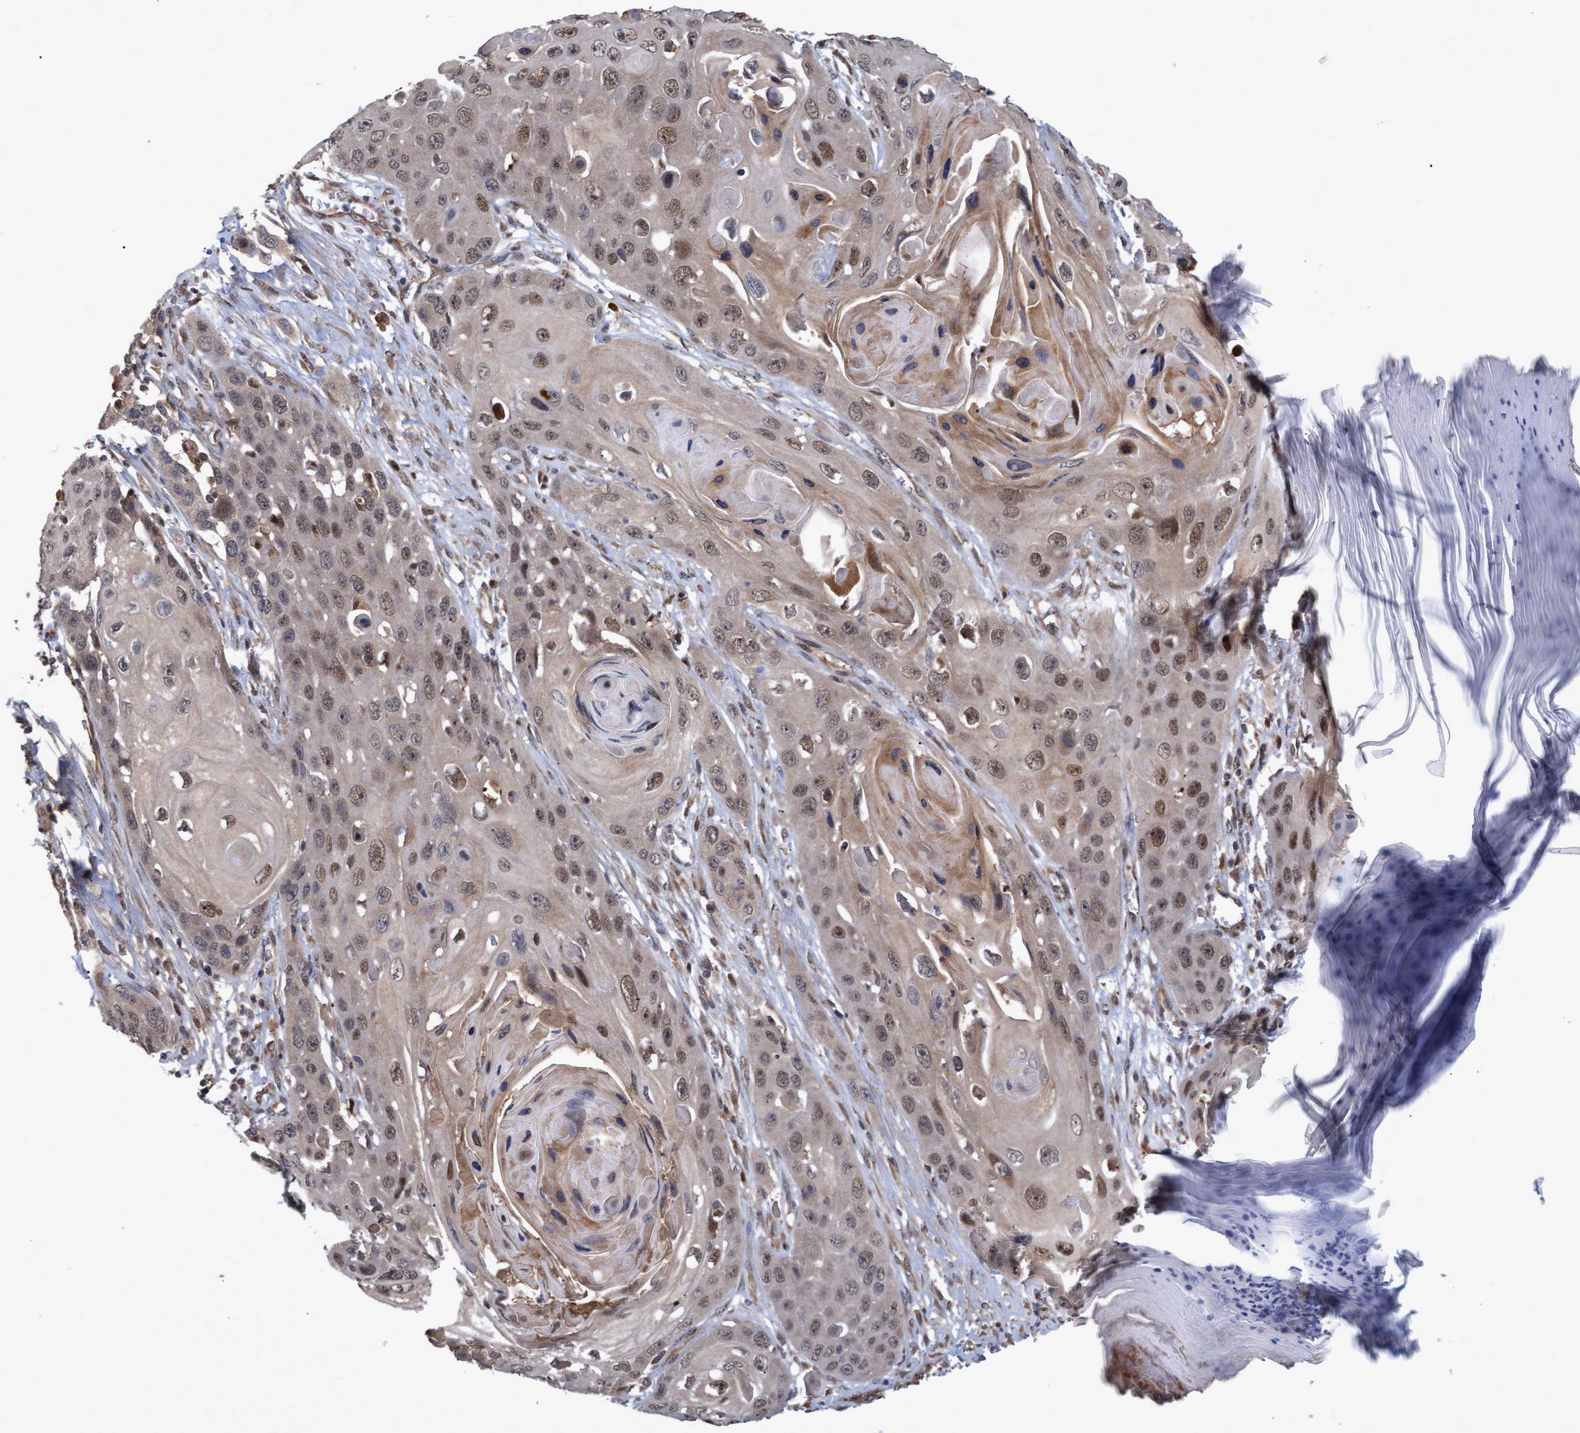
{"staining": {"intensity": "moderate", "quantity": "25%-75%", "location": "cytoplasmic/membranous,nuclear"}, "tissue": "skin cancer", "cell_type": "Tumor cells", "image_type": "cancer", "snomed": [{"axis": "morphology", "description": "Squamous cell carcinoma, NOS"}, {"axis": "topography", "description": "Skin"}], "caption": "Immunohistochemistry (DAB (3,3'-diaminobenzidine)) staining of skin cancer displays moderate cytoplasmic/membranous and nuclear protein positivity in approximately 25%-75% of tumor cells.", "gene": "PSMB6", "patient": {"sex": "male", "age": 55}}